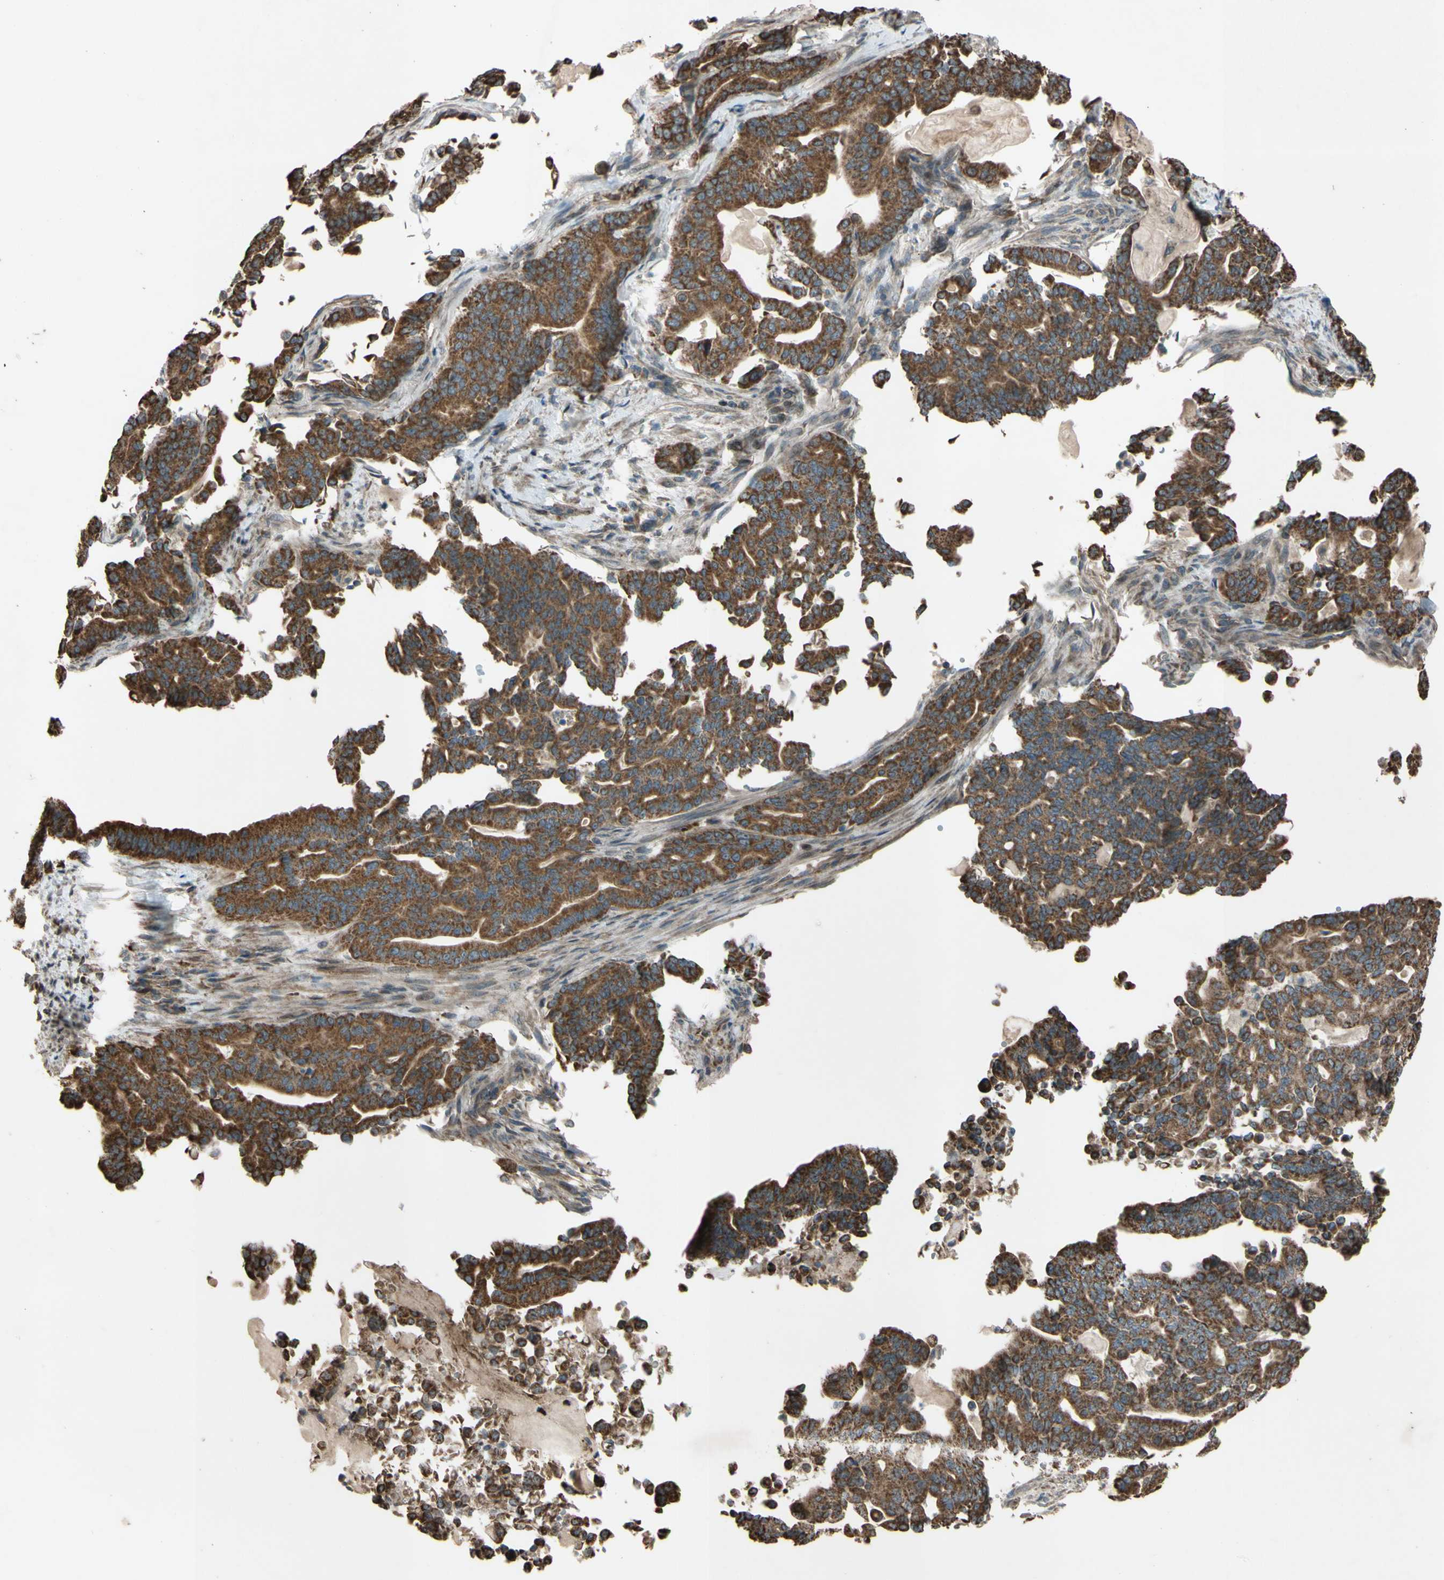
{"staining": {"intensity": "strong", "quantity": ">75%", "location": "cytoplasmic/membranous"}, "tissue": "pancreatic cancer", "cell_type": "Tumor cells", "image_type": "cancer", "snomed": [{"axis": "morphology", "description": "Adenocarcinoma, NOS"}, {"axis": "topography", "description": "Pancreas"}], "caption": "Immunohistochemical staining of adenocarcinoma (pancreatic) shows high levels of strong cytoplasmic/membranous protein expression in about >75% of tumor cells.", "gene": "ACOT8", "patient": {"sex": "male", "age": 63}}